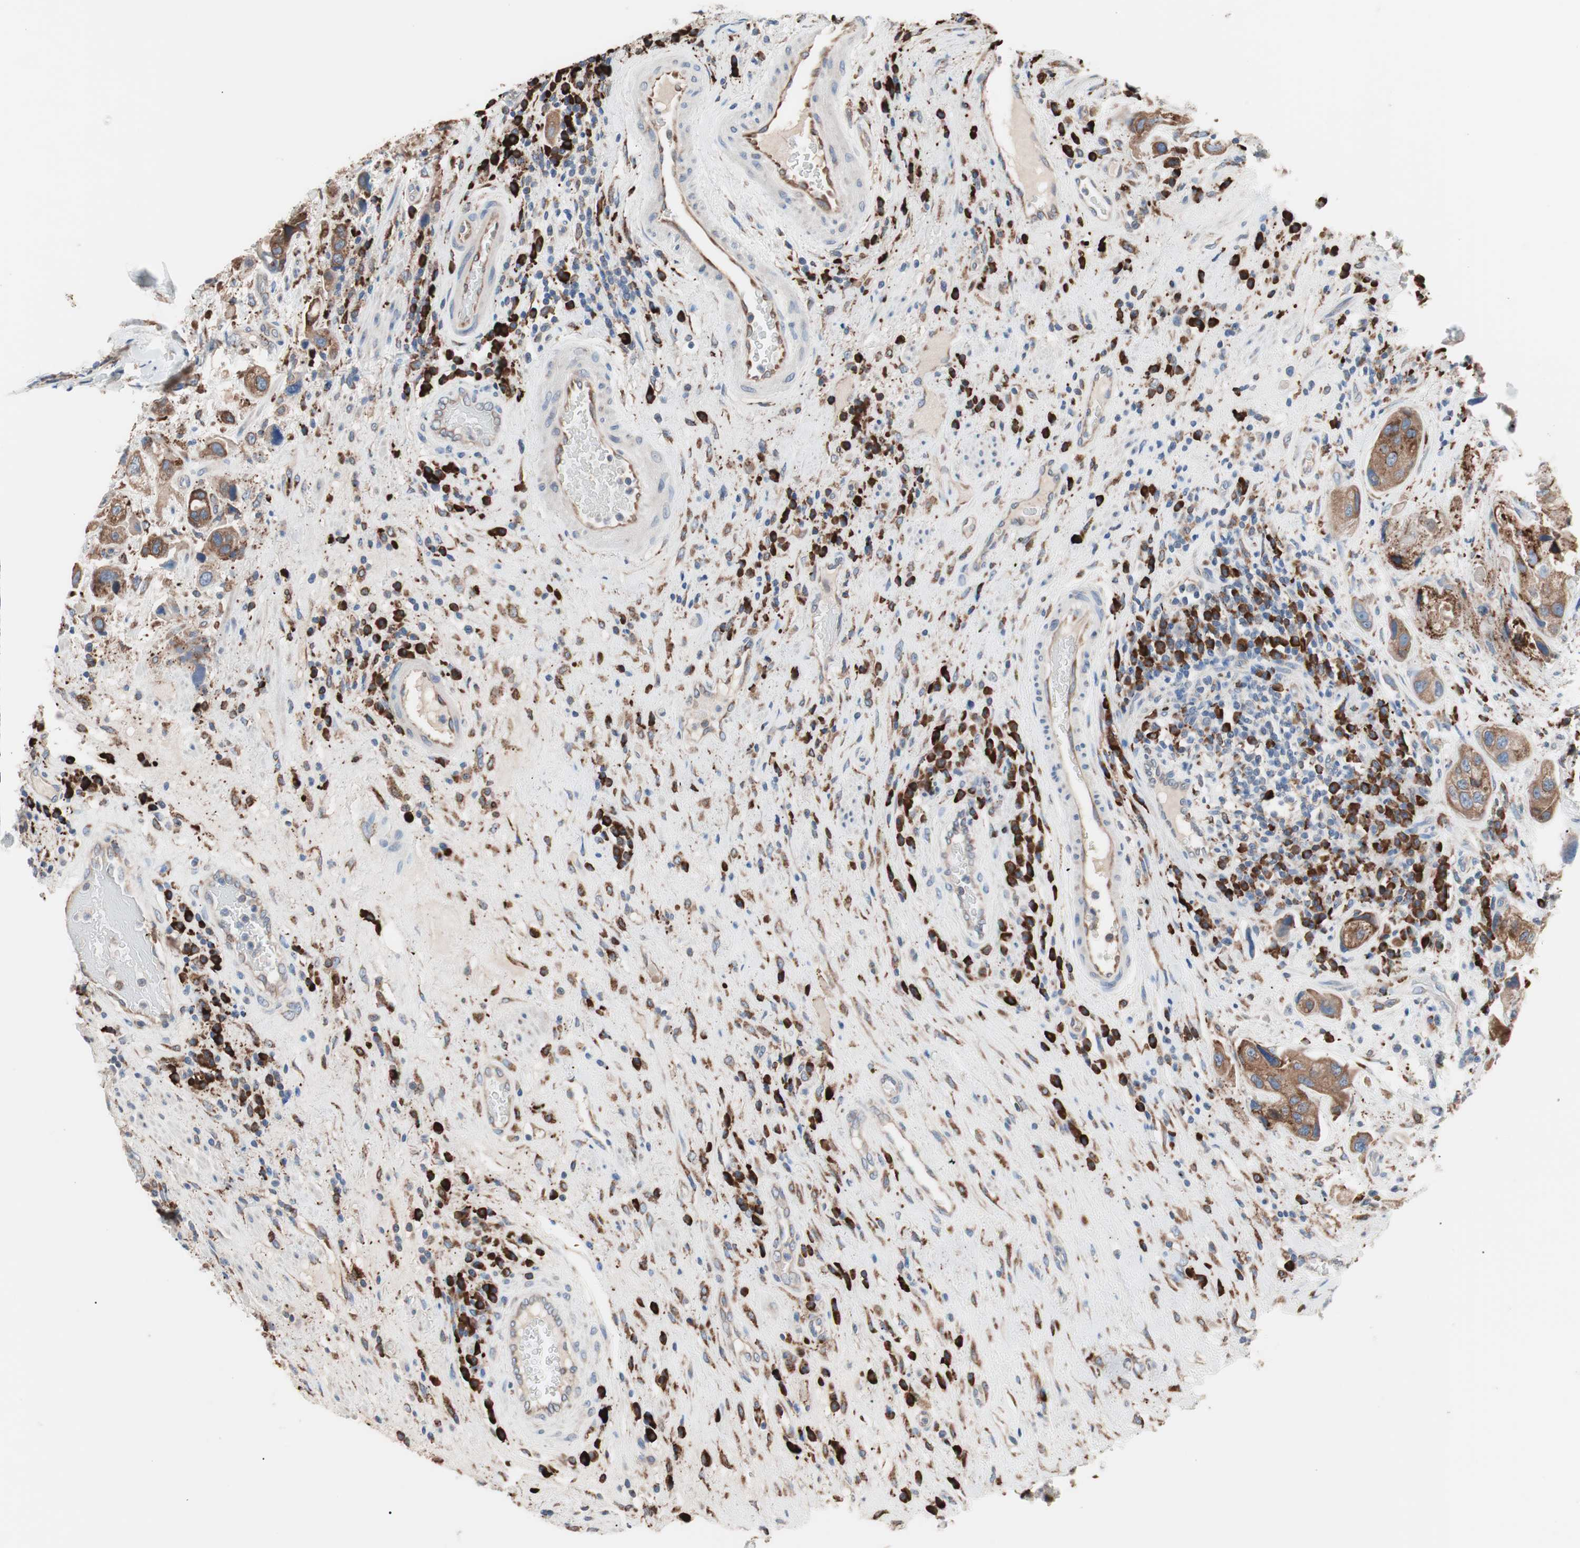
{"staining": {"intensity": "moderate", "quantity": ">75%", "location": "cytoplasmic/membranous"}, "tissue": "urothelial cancer", "cell_type": "Tumor cells", "image_type": "cancer", "snomed": [{"axis": "morphology", "description": "Urothelial carcinoma, High grade"}, {"axis": "topography", "description": "Urinary bladder"}], "caption": "A medium amount of moderate cytoplasmic/membranous expression is seen in approximately >75% of tumor cells in urothelial cancer tissue. (Brightfield microscopy of DAB IHC at high magnification).", "gene": "SLC27A4", "patient": {"sex": "female", "age": 64}}